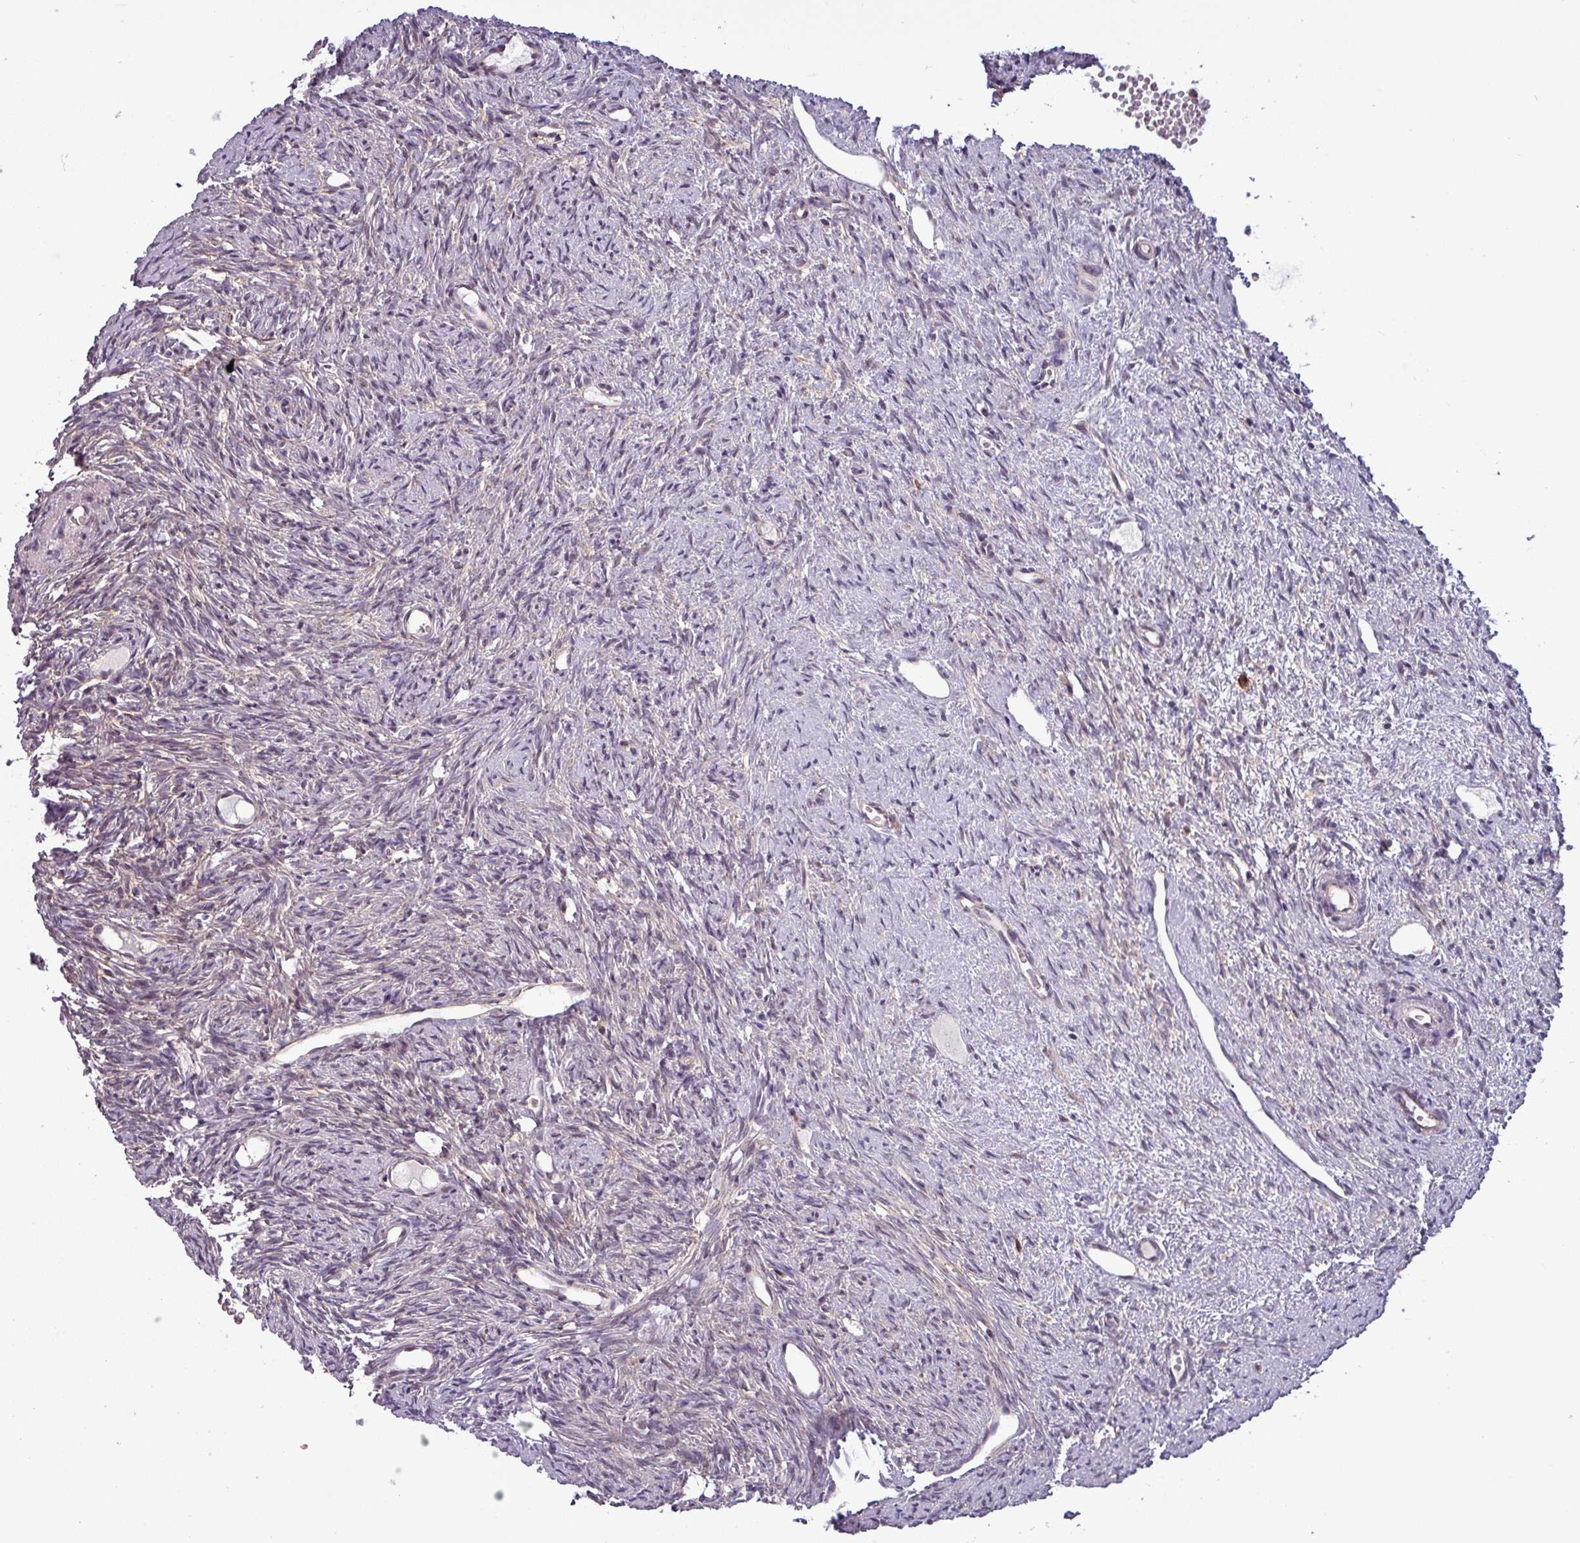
{"staining": {"intensity": "weak", "quantity": "<25%", "location": "cytoplasmic/membranous"}, "tissue": "ovary", "cell_type": "Ovarian stroma cells", "image_type": "normal", "snomed": [{"axis": "morphology", "description": "Normal tissue, NOS"}, {"axis": "topography", "description": "Ovary"}], "caption": "A photomicrograph of ovary stained for a protein shows no brown staining in ovarian stroma cells. The staining was performed using DAB (3,3'-diaminobenzidine) to visualize the protein expression in brown, while the nuclei were stained in blue with hematoxylin (Magnification: 20x).", "gene": "NPFFR1", "patient": {"sex": "female", "age": 51}}